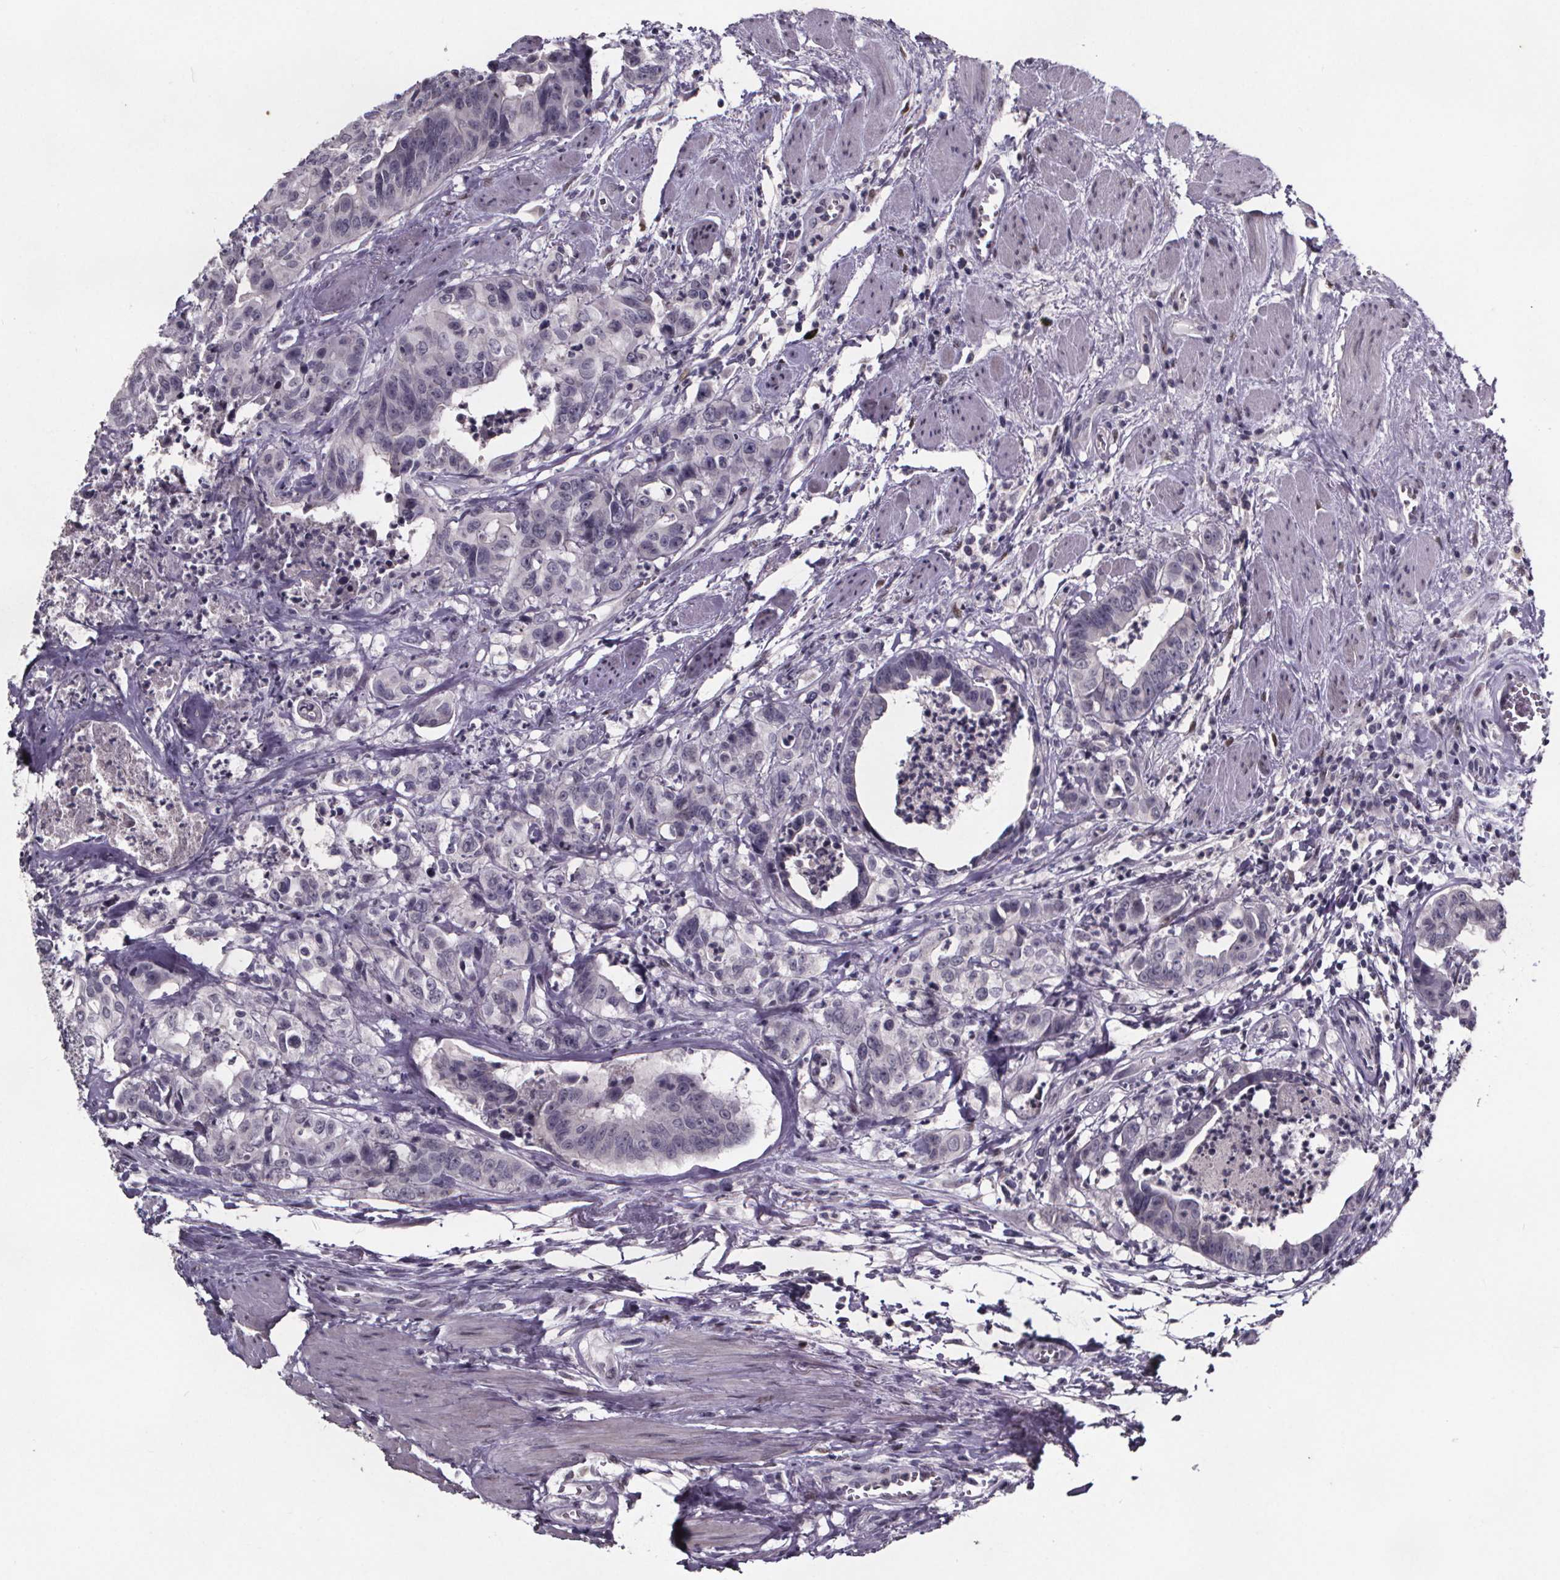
{"staining": {"intensity": "negative", "quantity": "none", "location": "none"}, "tissue": "colorectal cancer", "cell_type": "Tumor cells", "image_type": "cancer", "snomed": [{"axis": "morphology", "description": "Adenocarcinoma, NOS"}, {"axis": "topography", "description": "Rectum"}], "caption": "There is no significant staining in tumor cells of colorectal cancer.", "gene": "AR", "patient": {"sex": "female", "age": 62}}